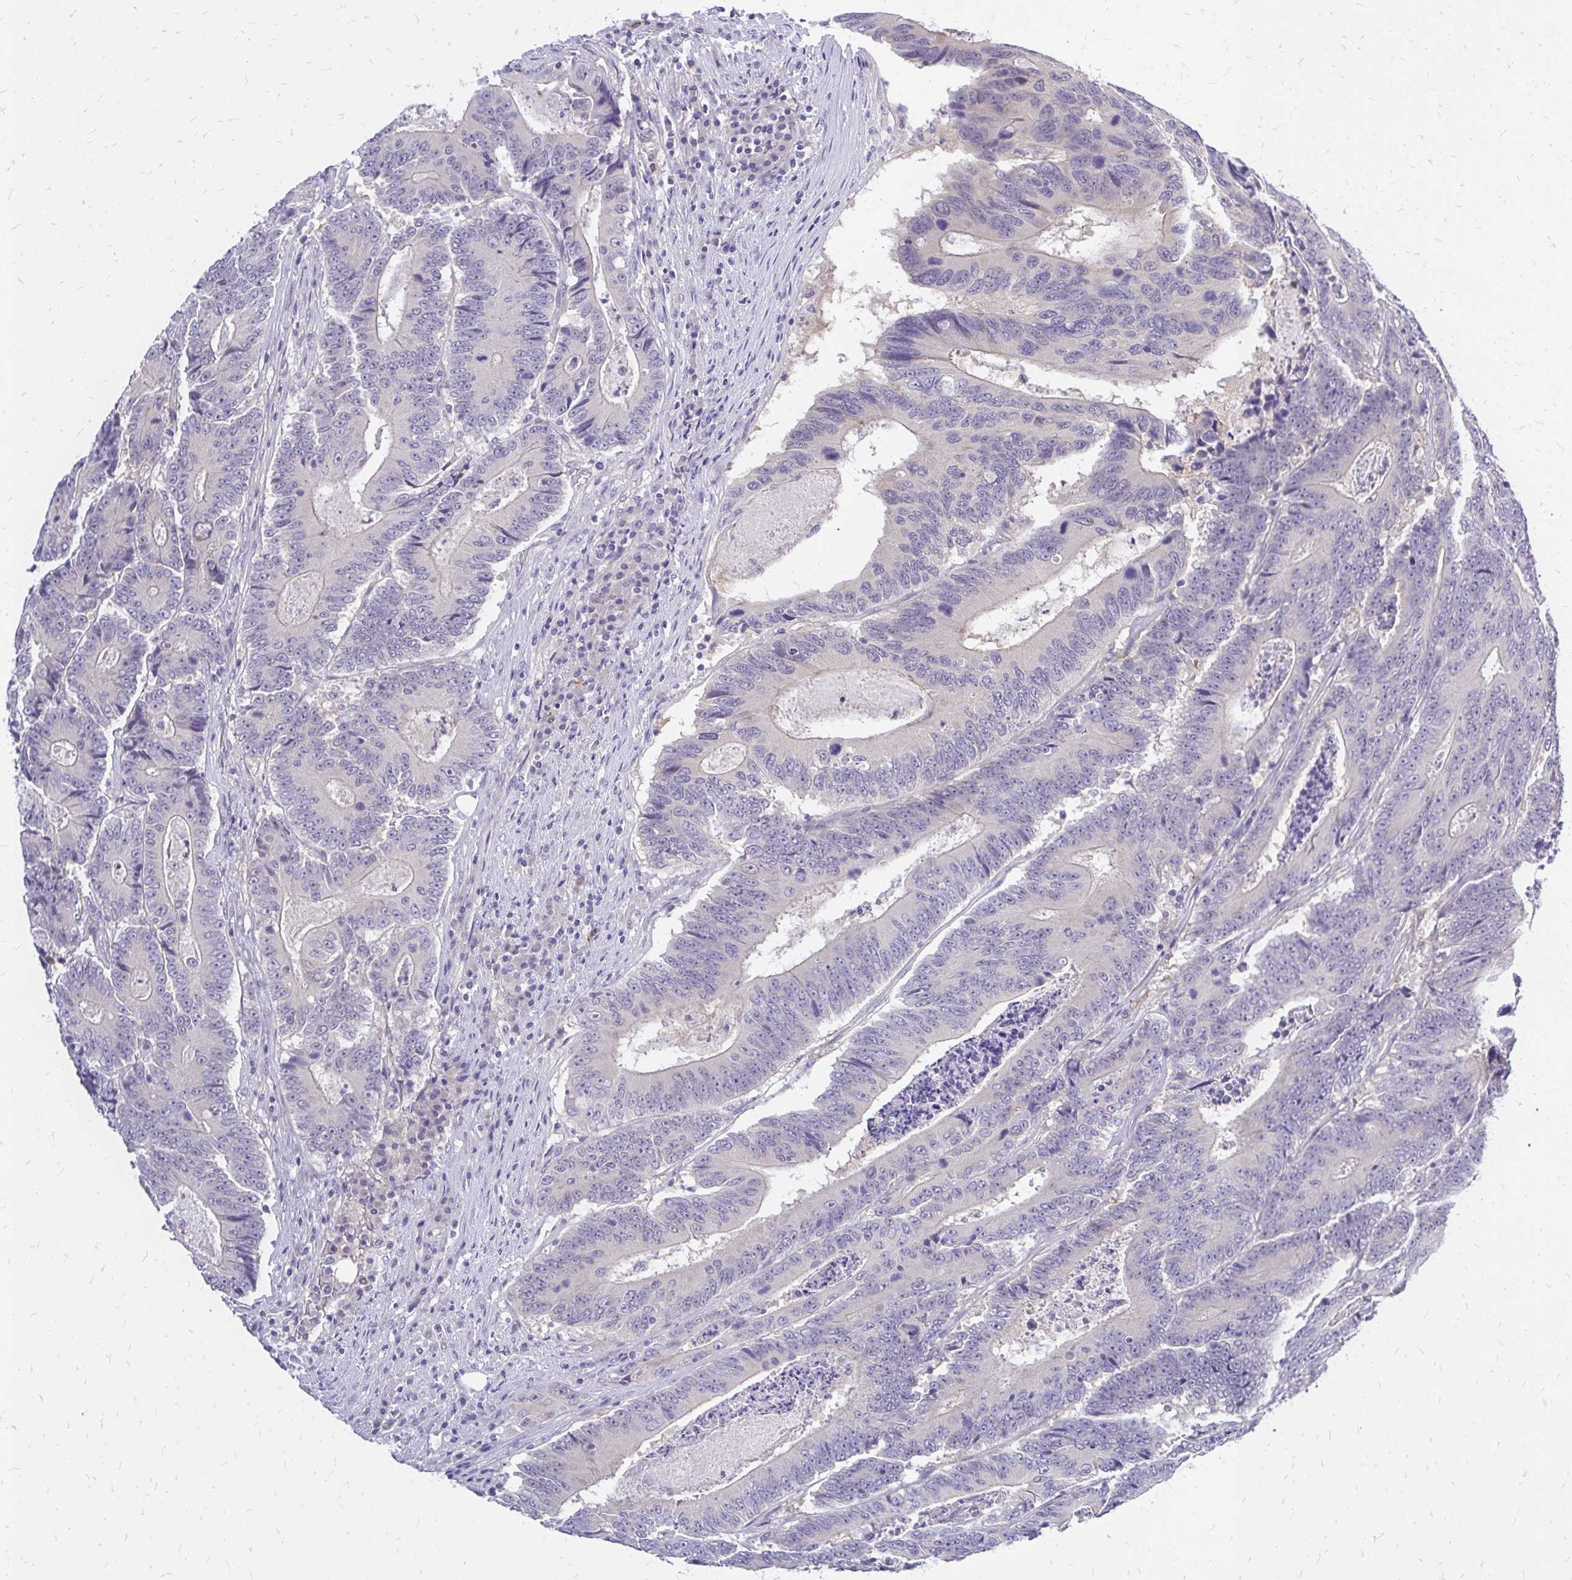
{"staining": {"intensity": "negative", "quantity": "none", "location": "none"}, "tissue": "colorectal cancer", "cell_type": "Tumor cells", "image_type": "cancer", "snomed": [{"axis": "morphology", "description": "Adenocarcinoma, NOS"}, {"axis": "topography", "description": "Colon"}], "caption": "Immunohistochemistry image of neoplastic tissue: colorectal cancer (adenocarcinoma) stained with DAB demonstrates no significant protein positivity in tumor cells.", "gene": "MAP1LC3A", "patient": {"sex": "male", "age": 83}}